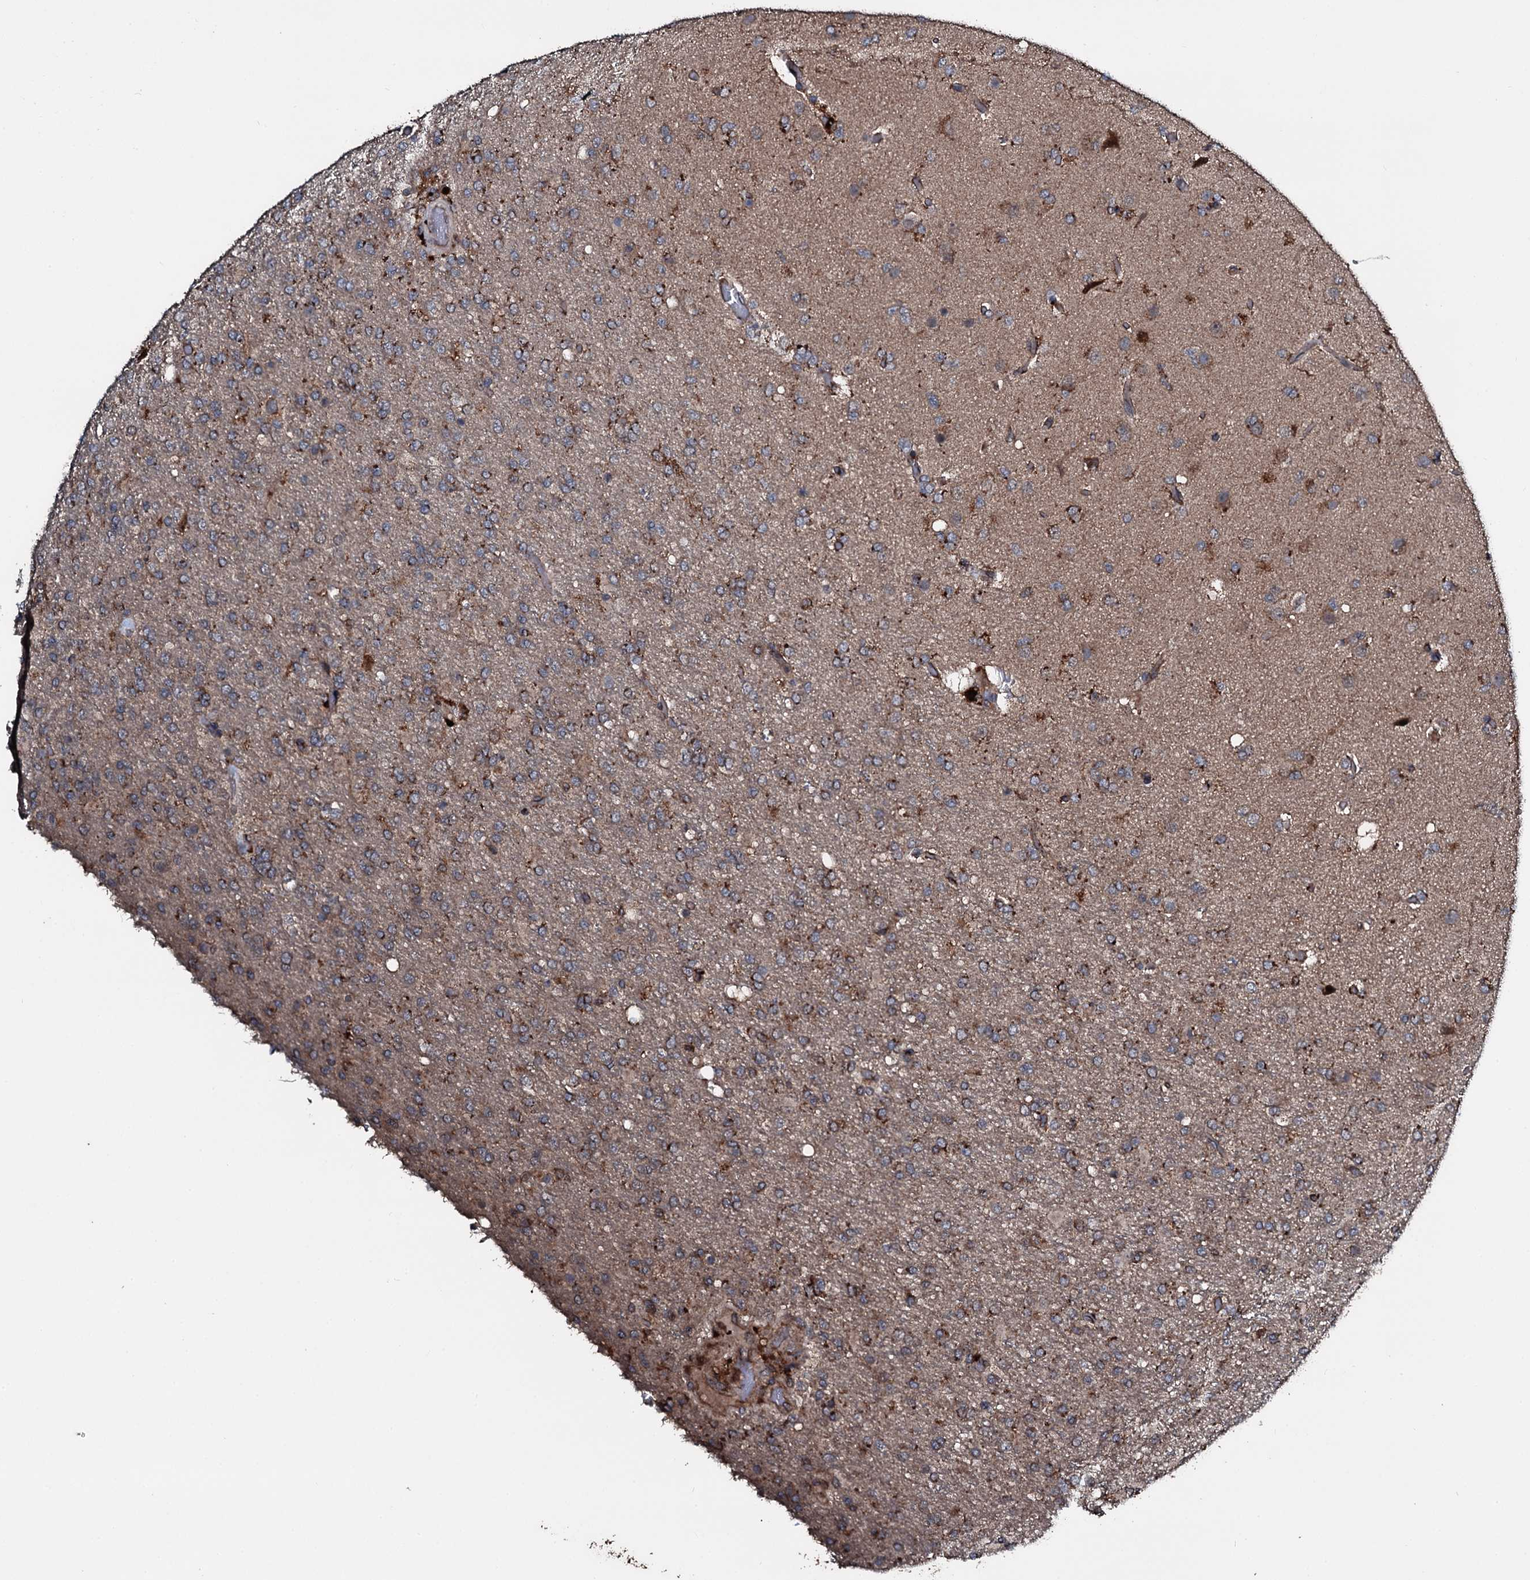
{"staining": {"intensity": "weak", "quantity": ">75%", "location": "cytoplasmic/membranous"}, "tissue": "glioma", "cell_type": "Tumor cells", "image_type": "cancer", "snomed": [{"axis": "morphology", "description": "Glioma, malignant, High grade"}, {"axis": "topography", "description": "Brain"}], "caption": "Immunohistochemistry (IHC) (DAB) staining of human glioma displays weak cytoplasmic/membranous protein positivity in approximately >75% of tumor cells. Using DAB (3,3'-diaminobenzidine) (brown) and hematoxylin (blue) stains, captured at high magnification using brightfield microscopy.", "gene": "TPGS2", "patient": {"sex": "female", "age": 74}}